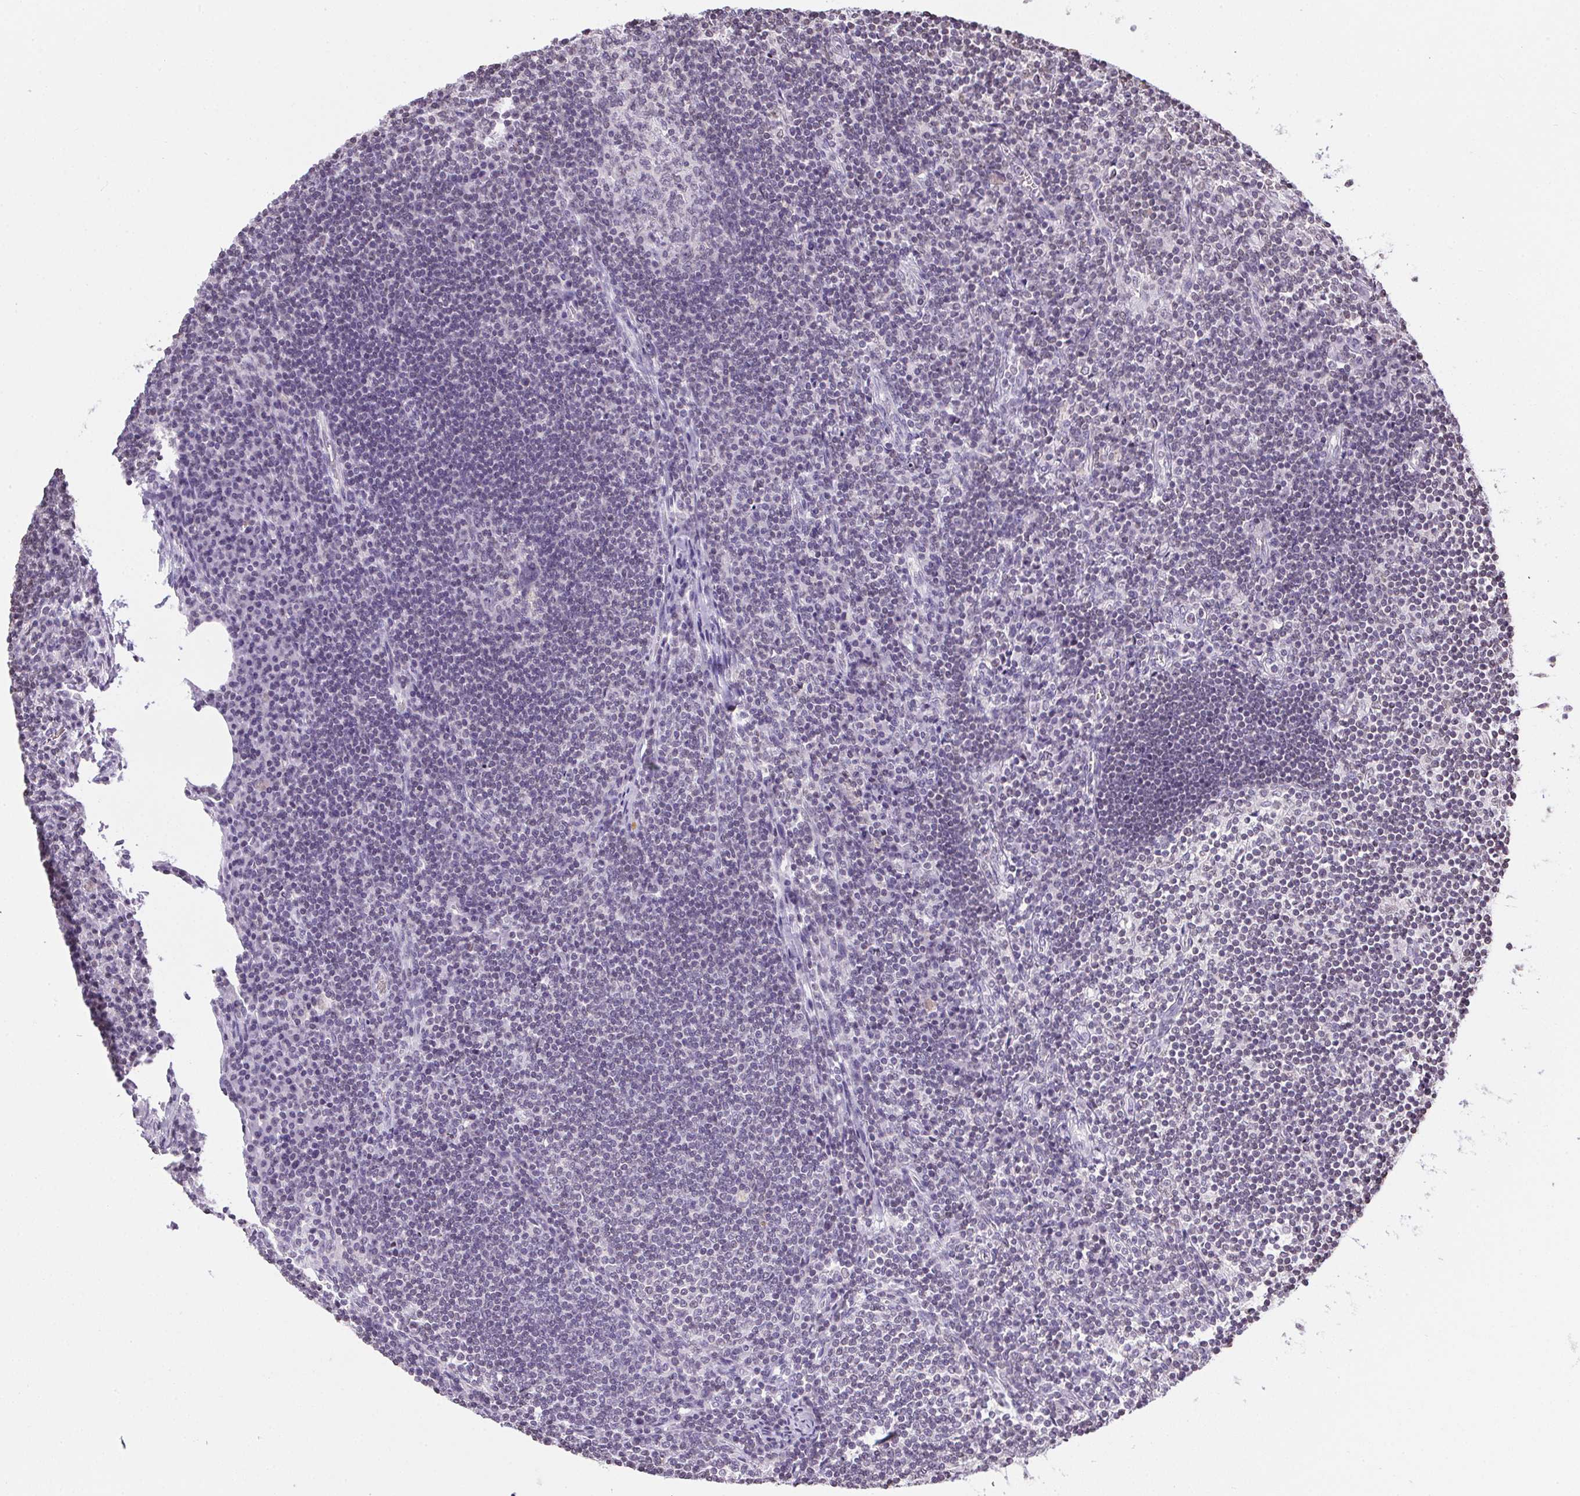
{"staining": {"intensity": "negative", "quantity": "none", "location": "none"}, "tissue": "lymph node", "cell_type": "Germinal center cells", "image_type": "normal", "snomed": [{"axis": "morphology", "description": "Normal tissue, NOS"}, {"axis": "topography", "description": "Lymph node"}], "caption": "DAB (3,3'-diaminobenzidine) immunohistochemical staining of benign lymph node demonstrates no significant expression in germinal center cells.", "gene": "PRL", "patient": {"sex": "male", "age": 67}}